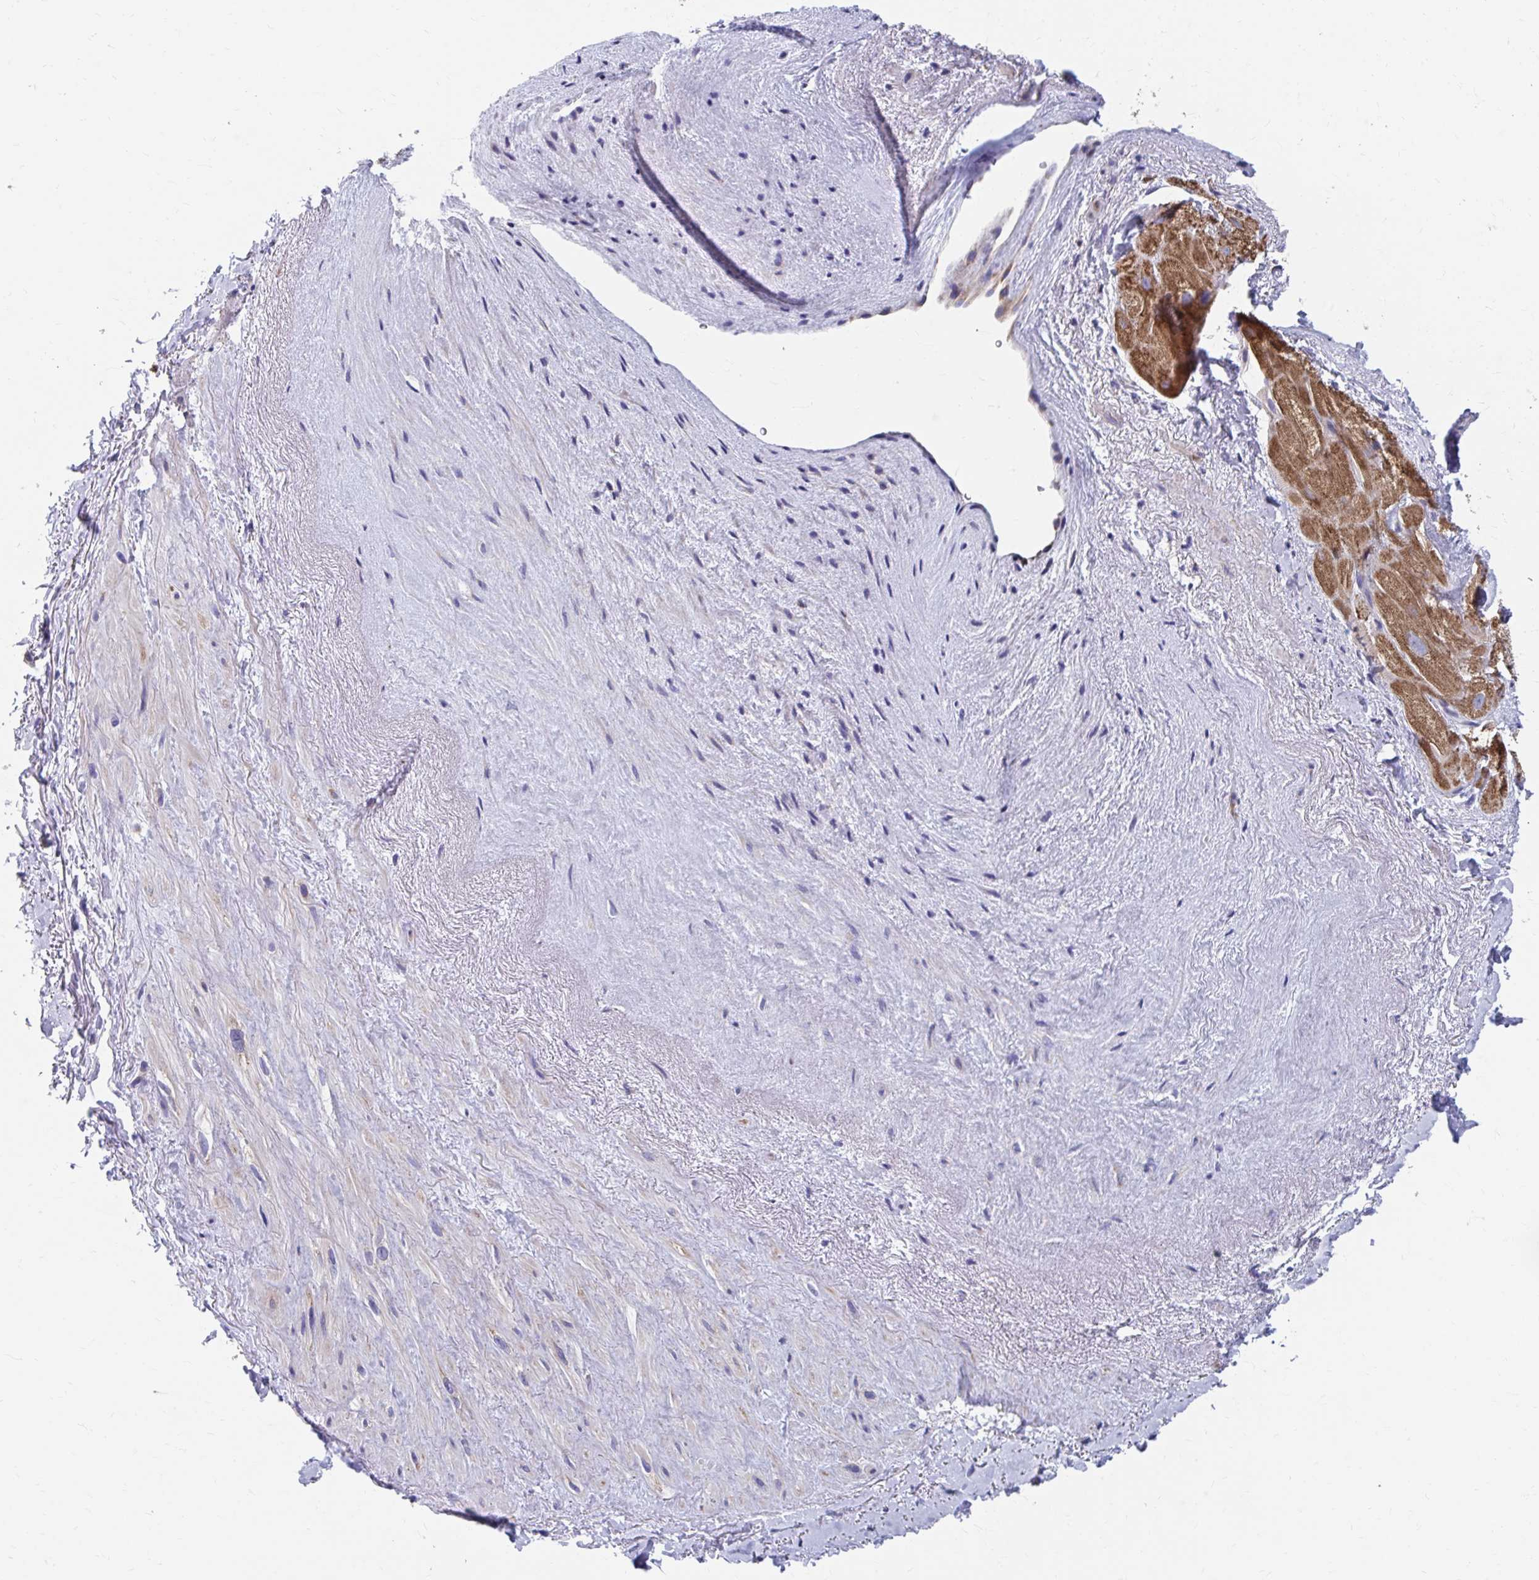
{"staining": {"intensity": "moderate", "quantity": ">75%", "location": "cytoplasmic/membranous"}, "tissue": "heart muscle", "cell_type": "Cardiomyocytes", "image_type": "normal", "snomed": [{"axis": "morphology", "description": "Normal tissue, NOS"}, {"axis": "topography", "description": "Heart"}], "caption": "An IHC photomicrograph of benign tissue is shown. Protein staining in brown highlights moderate cytoplasmic/membranous positivity in heart muscle within cardiomyocytes. (Brightfield microscopy of DAB IHC at high magnification).", "gene": "RCC1L", "patient": {"sex": "male", "age": 62}}